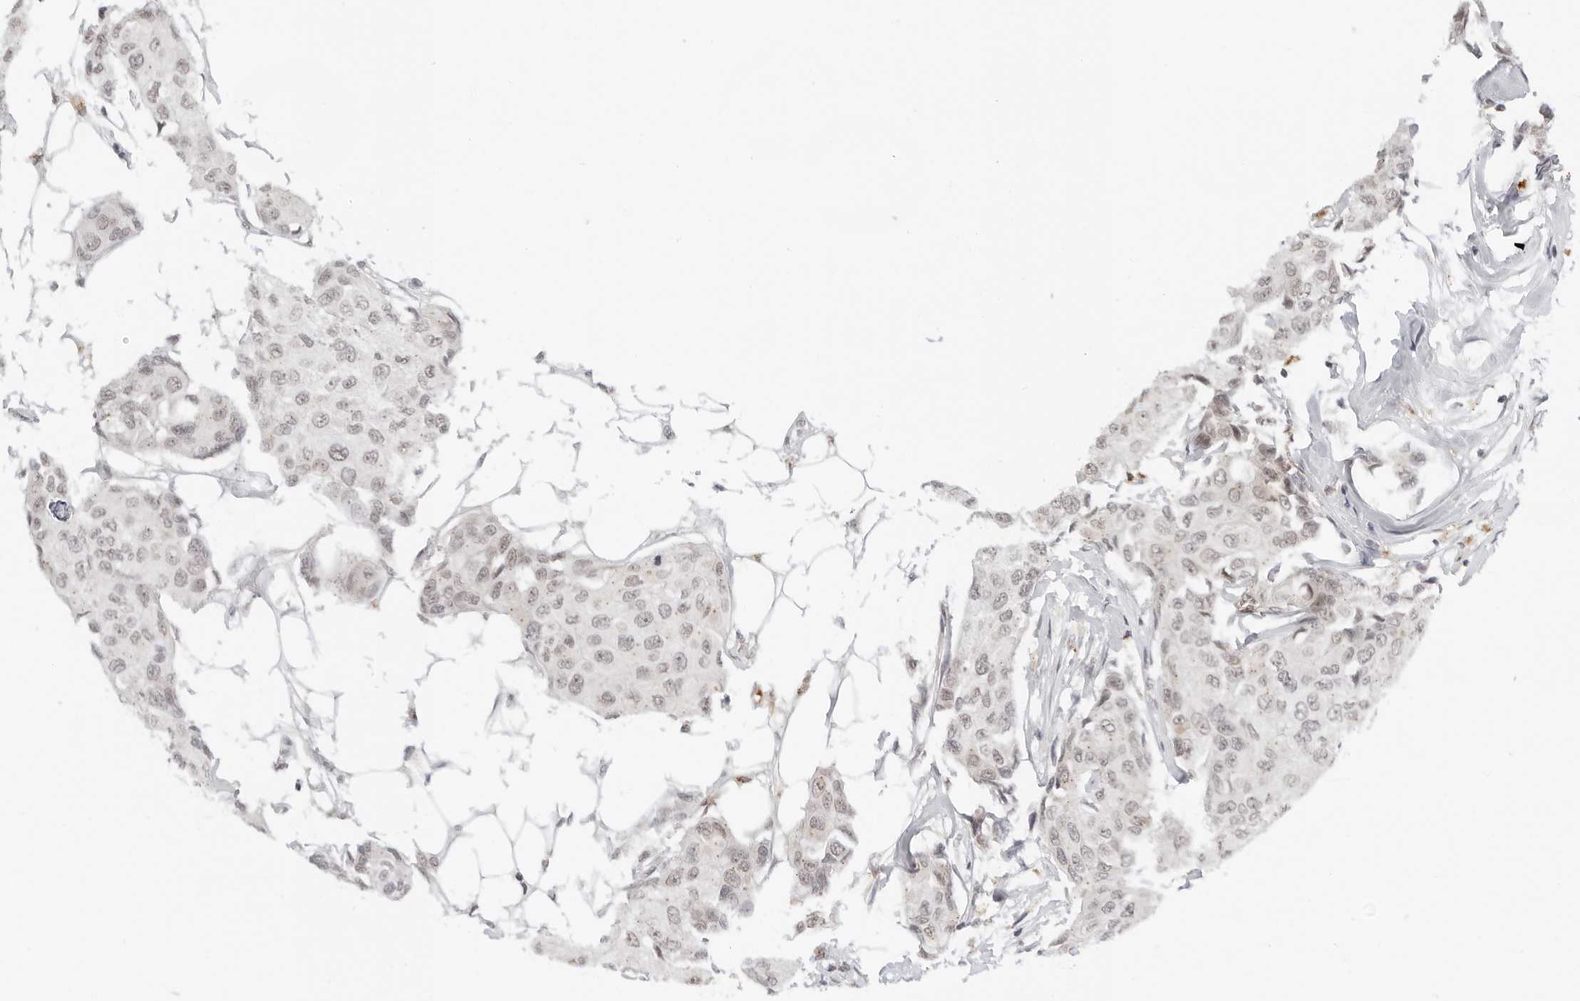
{"staining": {"intensity": "weak", "quantity": ">75%", "location": "nuclear"}, "tissue": "breast cancer", "cell_type": "Tumor cells", "image_type": "cancer", "snomed": [{"axis": "morphology", "description": "Duct carcinoma"}, {"axis": "topography", "description": "Breast"}], "caption": "A low amount of weak nuclear expression is identified in about >75% of tumor cells in breast cancer (invasive ductal carcinoma) tissue.", "gene": "TOX4", "patient": {"sex": "female", "age": 80}}